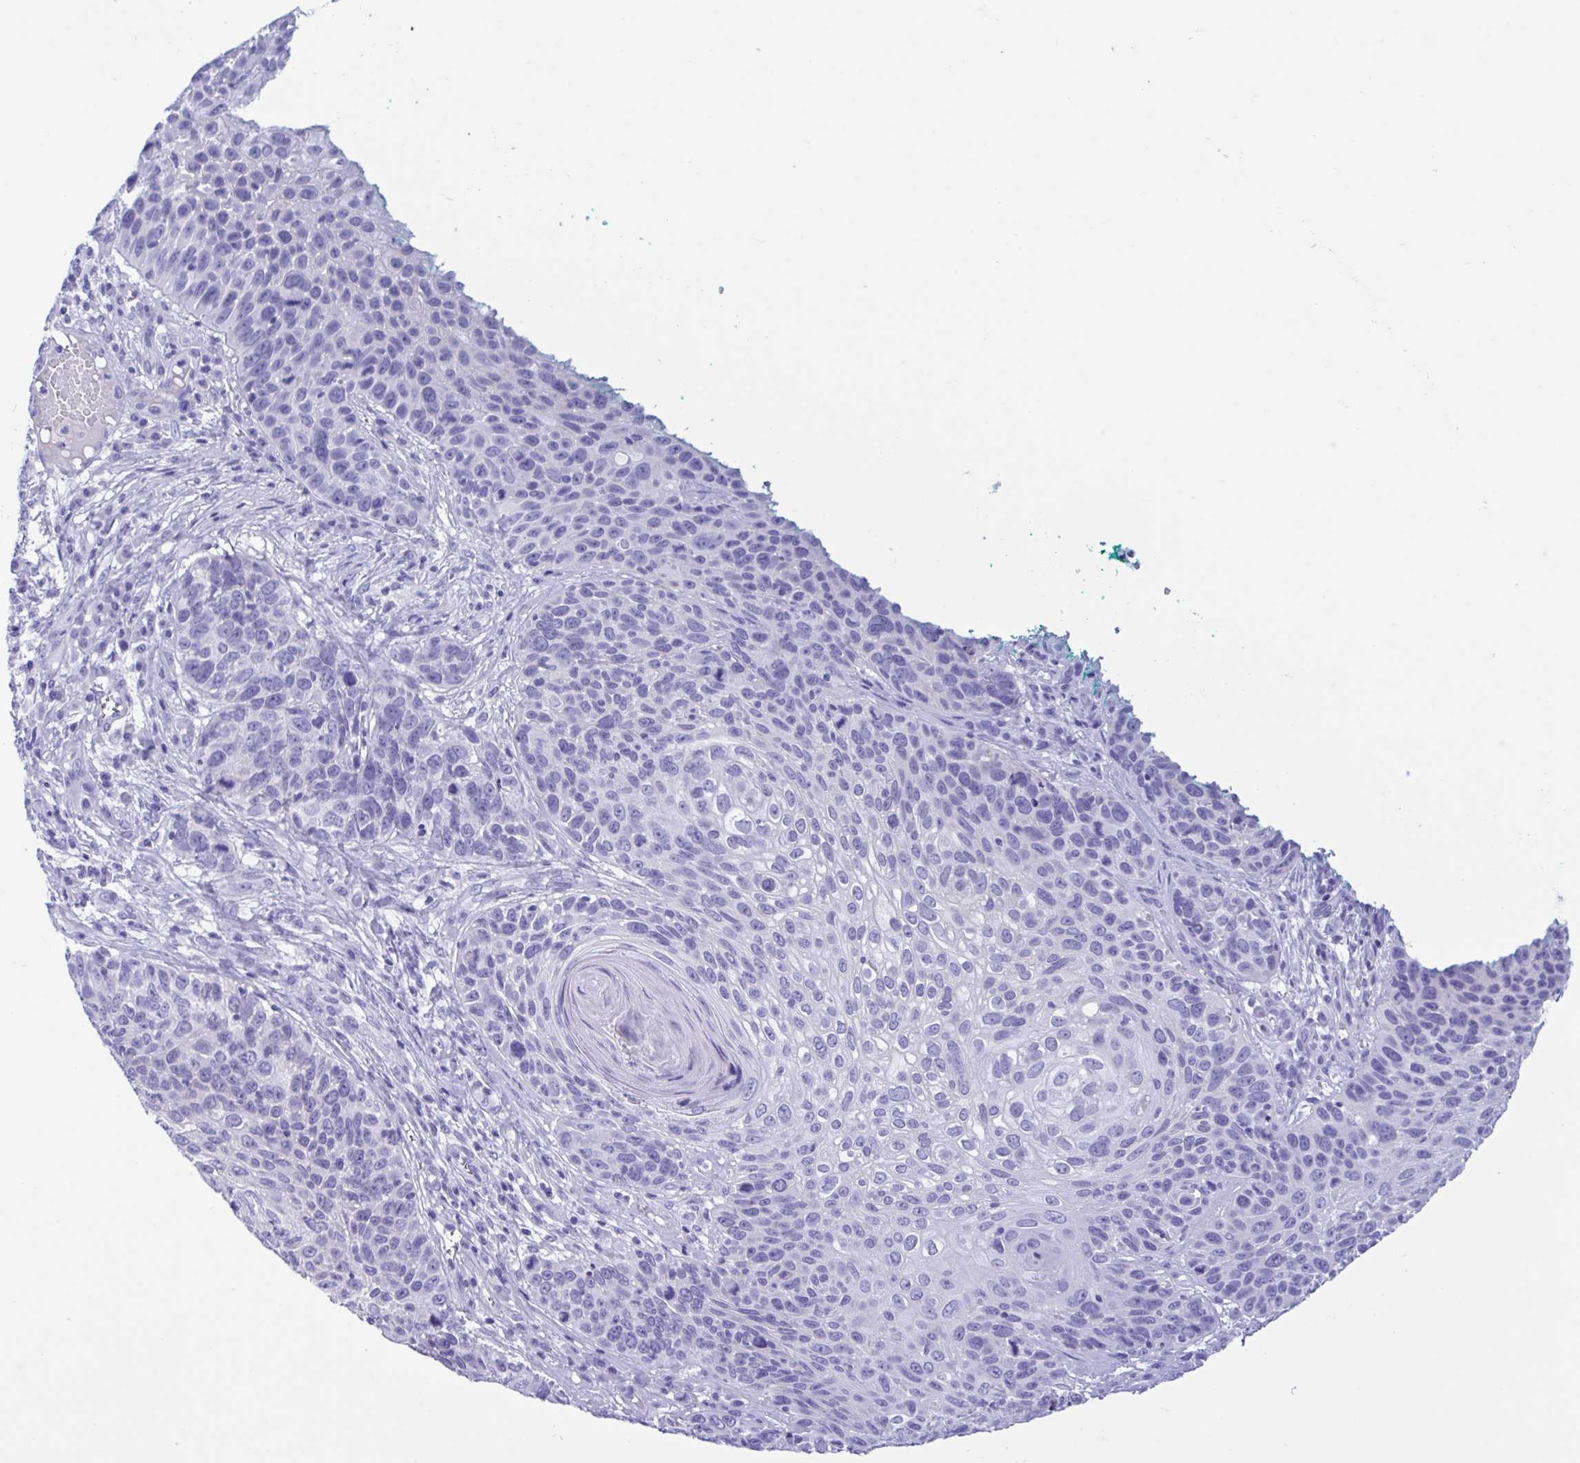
{"staining": {"intensity": "negative", "quantity": "none", "location": "none"}, "tissue": "skin cancer", "cell_type": "Tumor cells", "image_type": "cancer", "snomed": [{"axis": "morphology", "description": "Squamous cell carcinoma, NOS"}, {"axis": "topography", "description": "Skin"}], "caption": "The immunohistochemistry image has no significant positivity in tumor cells of skin squamous cell carcinoma tissue. (DAB immunohistochemistry, high magnification).", "gene": "TSPY2", "patient": {"sex": "male", "age": 92}}